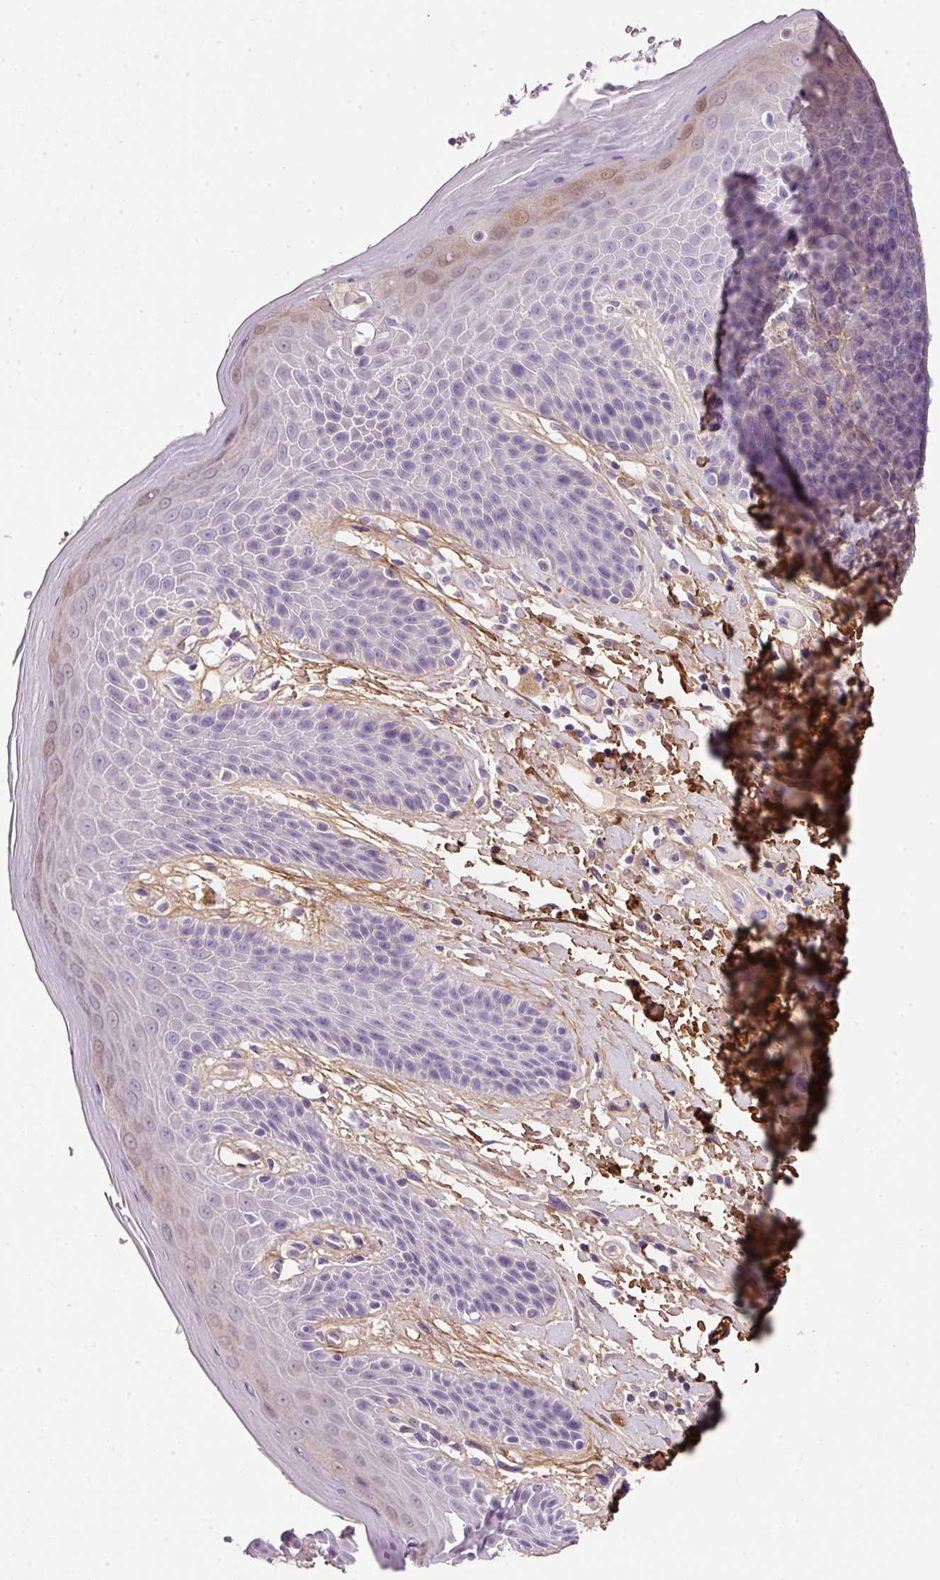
{"staining": {"intensity": "negative", "quantity": "none", "location": "none"}, "tissue": "skin", "cell_type": "Epidermal cells", "image_type": "normal", "snomed": [{"axis": "morphology", "description": "Normal tissue, NOS"}, {"axis": "topography", "description": "Peripheral nerve tissue"}], "caption": "Epidermal cells show no significant positivity in normal skin. The staining was performed using DAB to visualize the protein expression in brown, while the nuclei were stained in blue with hematoxylin (Magnification: 20x).", "gene": "SOS2", "patient": {"sex": "male", "age": 51}}